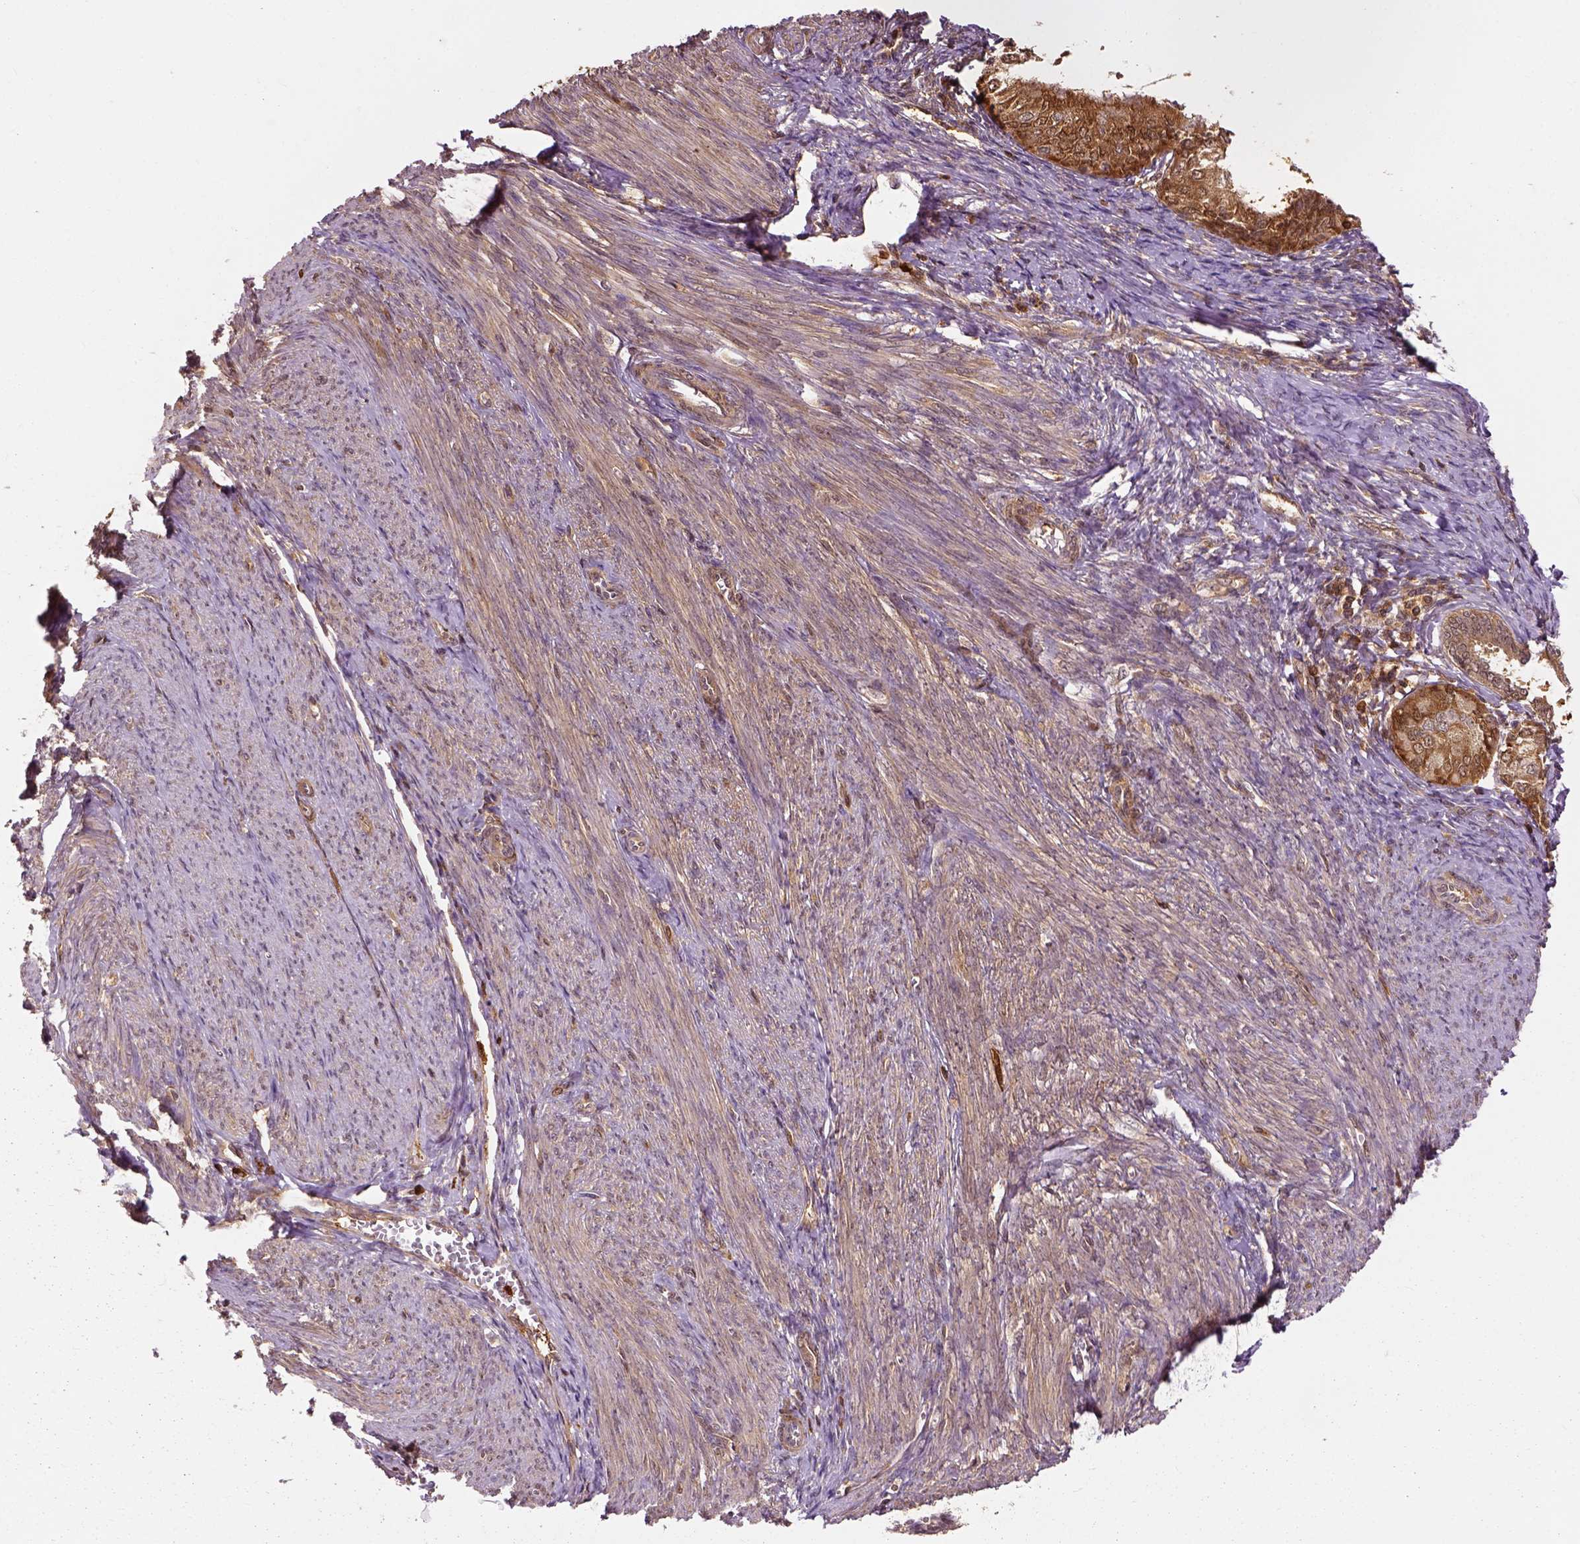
{"staining": {"intensity": "moderate", "quantity": ">75%", "location": "cytoplasmic/membranous"}, "tissue": "endometrial cancer", "cell_type": "Tumor cells", "image_type": "cancer", "snomed": [{"axis": "morphology", "description": "Adenocarcinoma, NOS"}, {"axis": "topography", "description": "Endometrium"}], "caption": "Brown immunohistochemical staining in endometrial adenocarcinoma shows moderate cytoplasmic/membranous positivity in about >75% of tumor cells.", "gene": "GPI", "patient": {"sex": "female", "age": 58}}